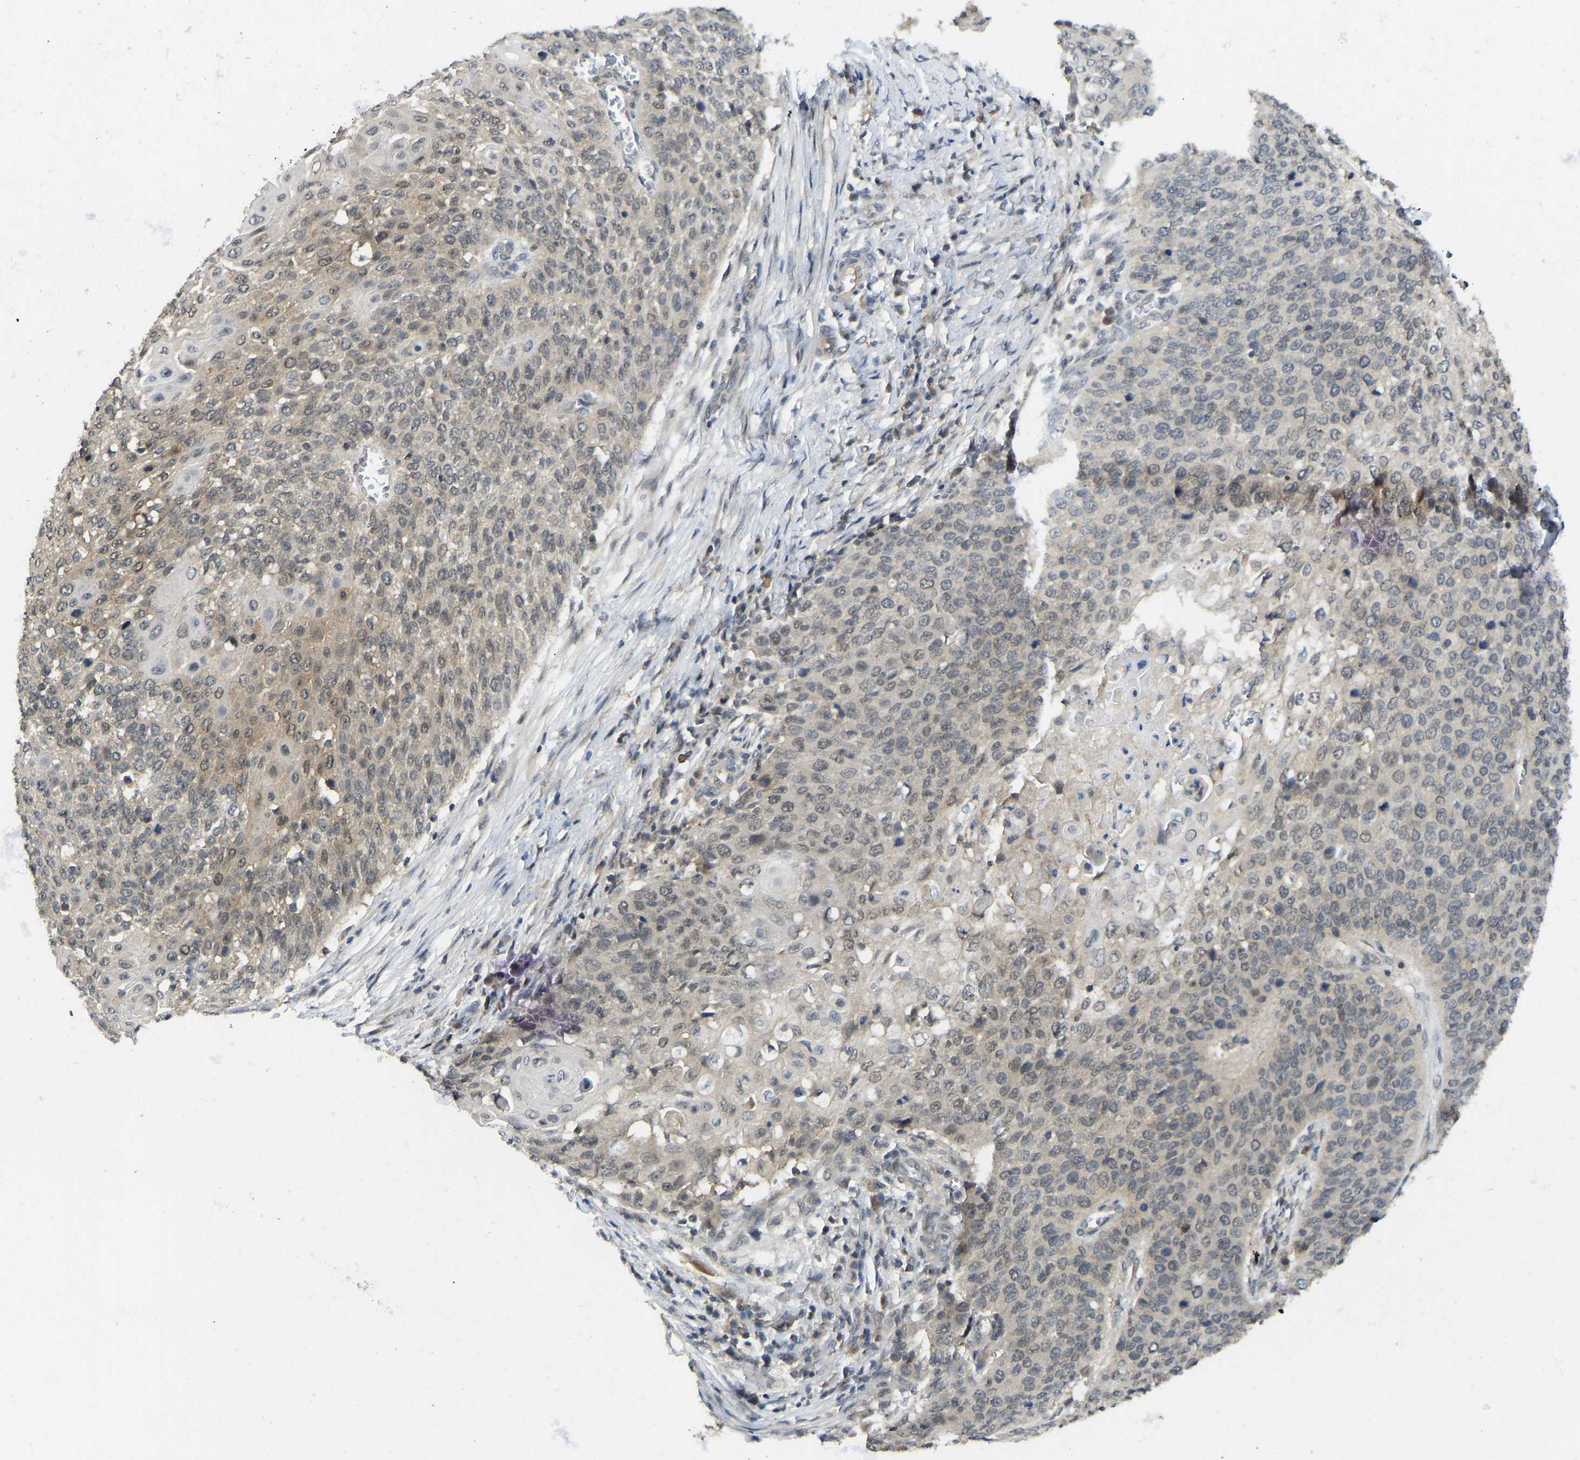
{"staining": {"intensity": "weak", "quantity": "25%-75%", "location": "cytoplasmic/membranous"}, "tissue": "cervical cancer", "cell_type": "Tumor cells", "image_type": "cancer", "snomed": [{"axis": "morphology", "description": "Squamous cell carcinoma, NOS"}, {"axis": "topography", "description": "Cervix"}], "caption": "Tumor cells demonstrate low levels of weak cytoplasmic/membranous expression in about 25%-75% of cells in cervical cancer (squamous cell carcinoma). (brown staining indicates protein expression, while blue staining denotes nuclei).", "gene": "NDRG3", "patient": {"sex": "female", "age": 39}}